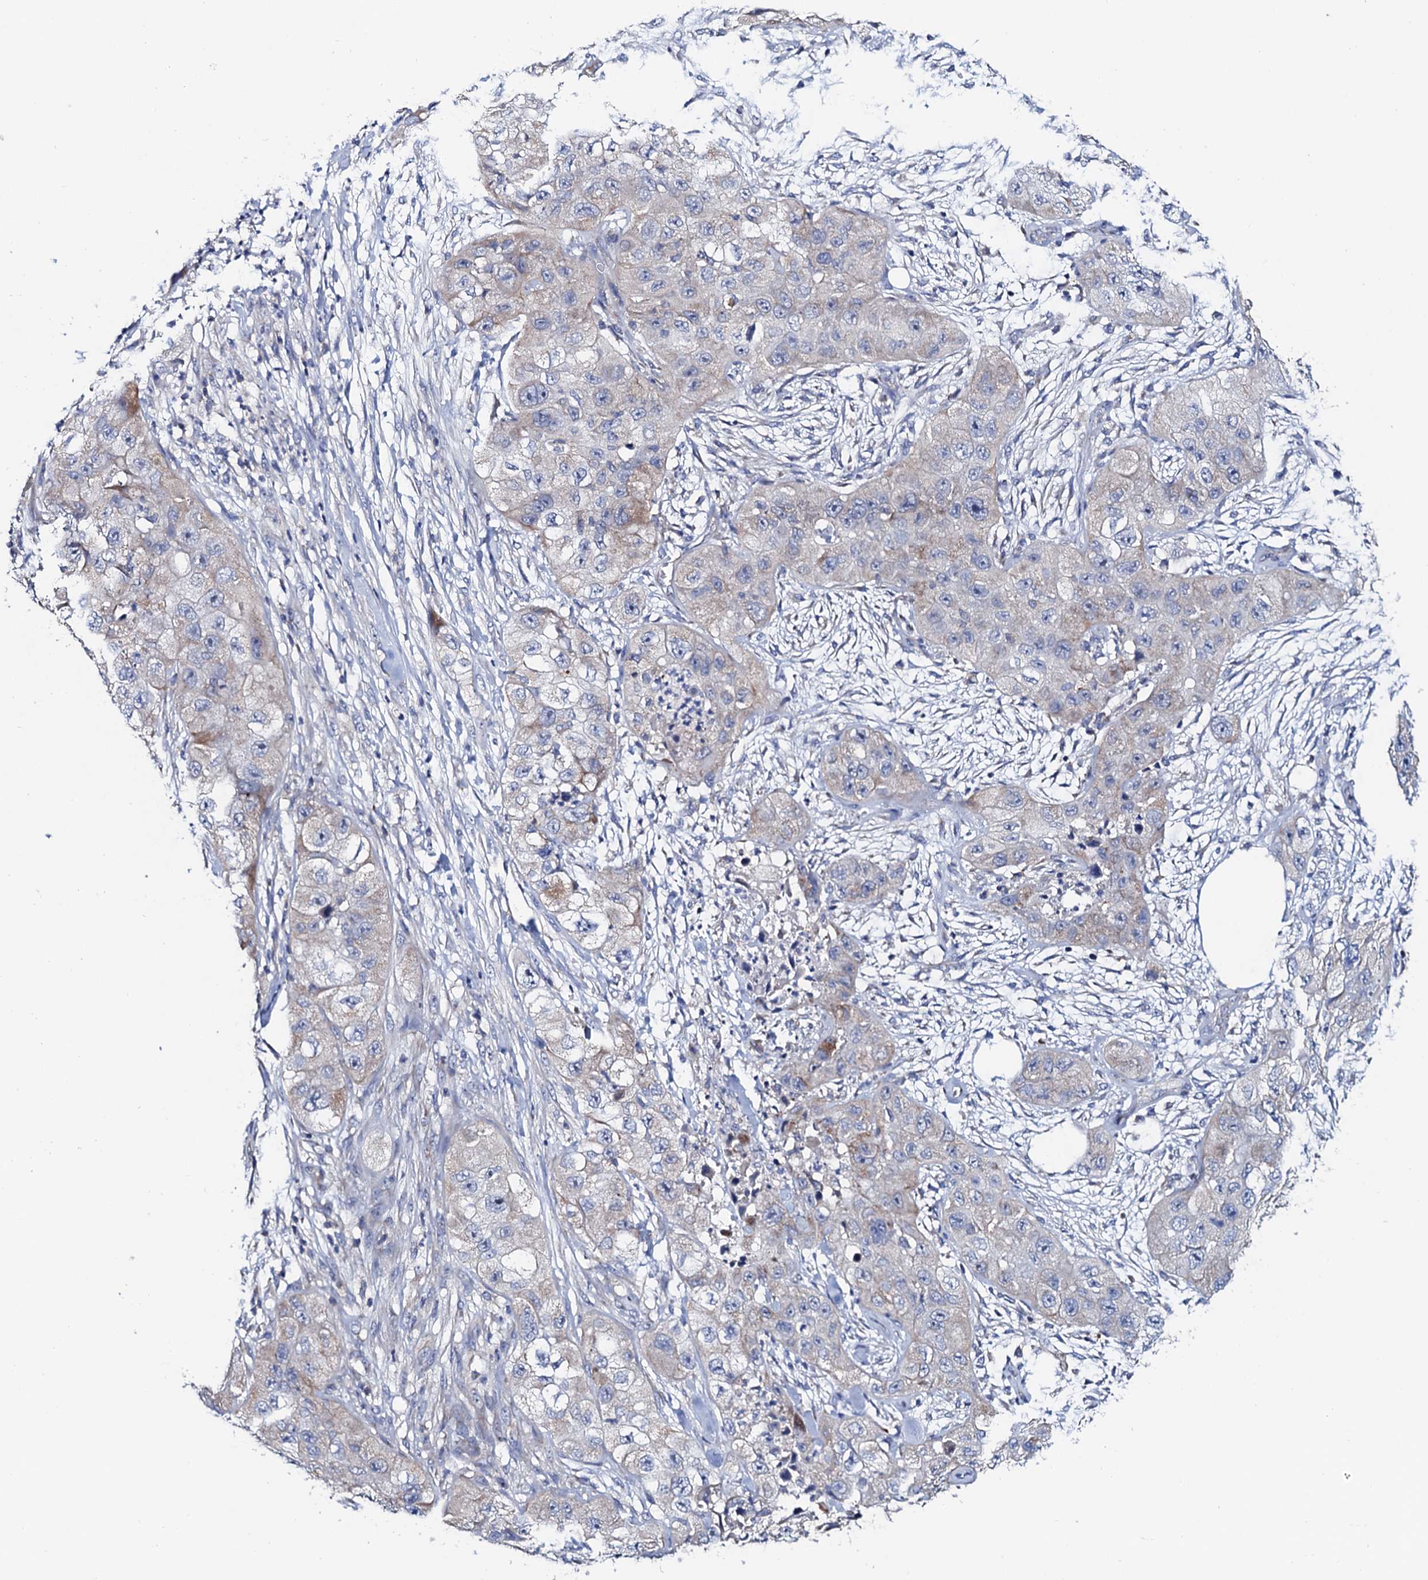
{"staining": {"intensity": "negative", "quantity": "none", "location": "none"}, "tissue": "skin cancer", "cell_type": "Tumor cells", "image_type": "cancer", "snomed": [{"axis": "morphology", "description": "Squamous cell carcinoma, NOS"}, {"axis": "topography", "description": "Skin"}, {"axis": "topography", "description": "Subcutis"}], "caption": "Tumor cells show no significant protein staining in skin cancer (squamous cell carcinoma).", "gene": "MRPL48", "patient": {"sex": "male", "age": 73}}